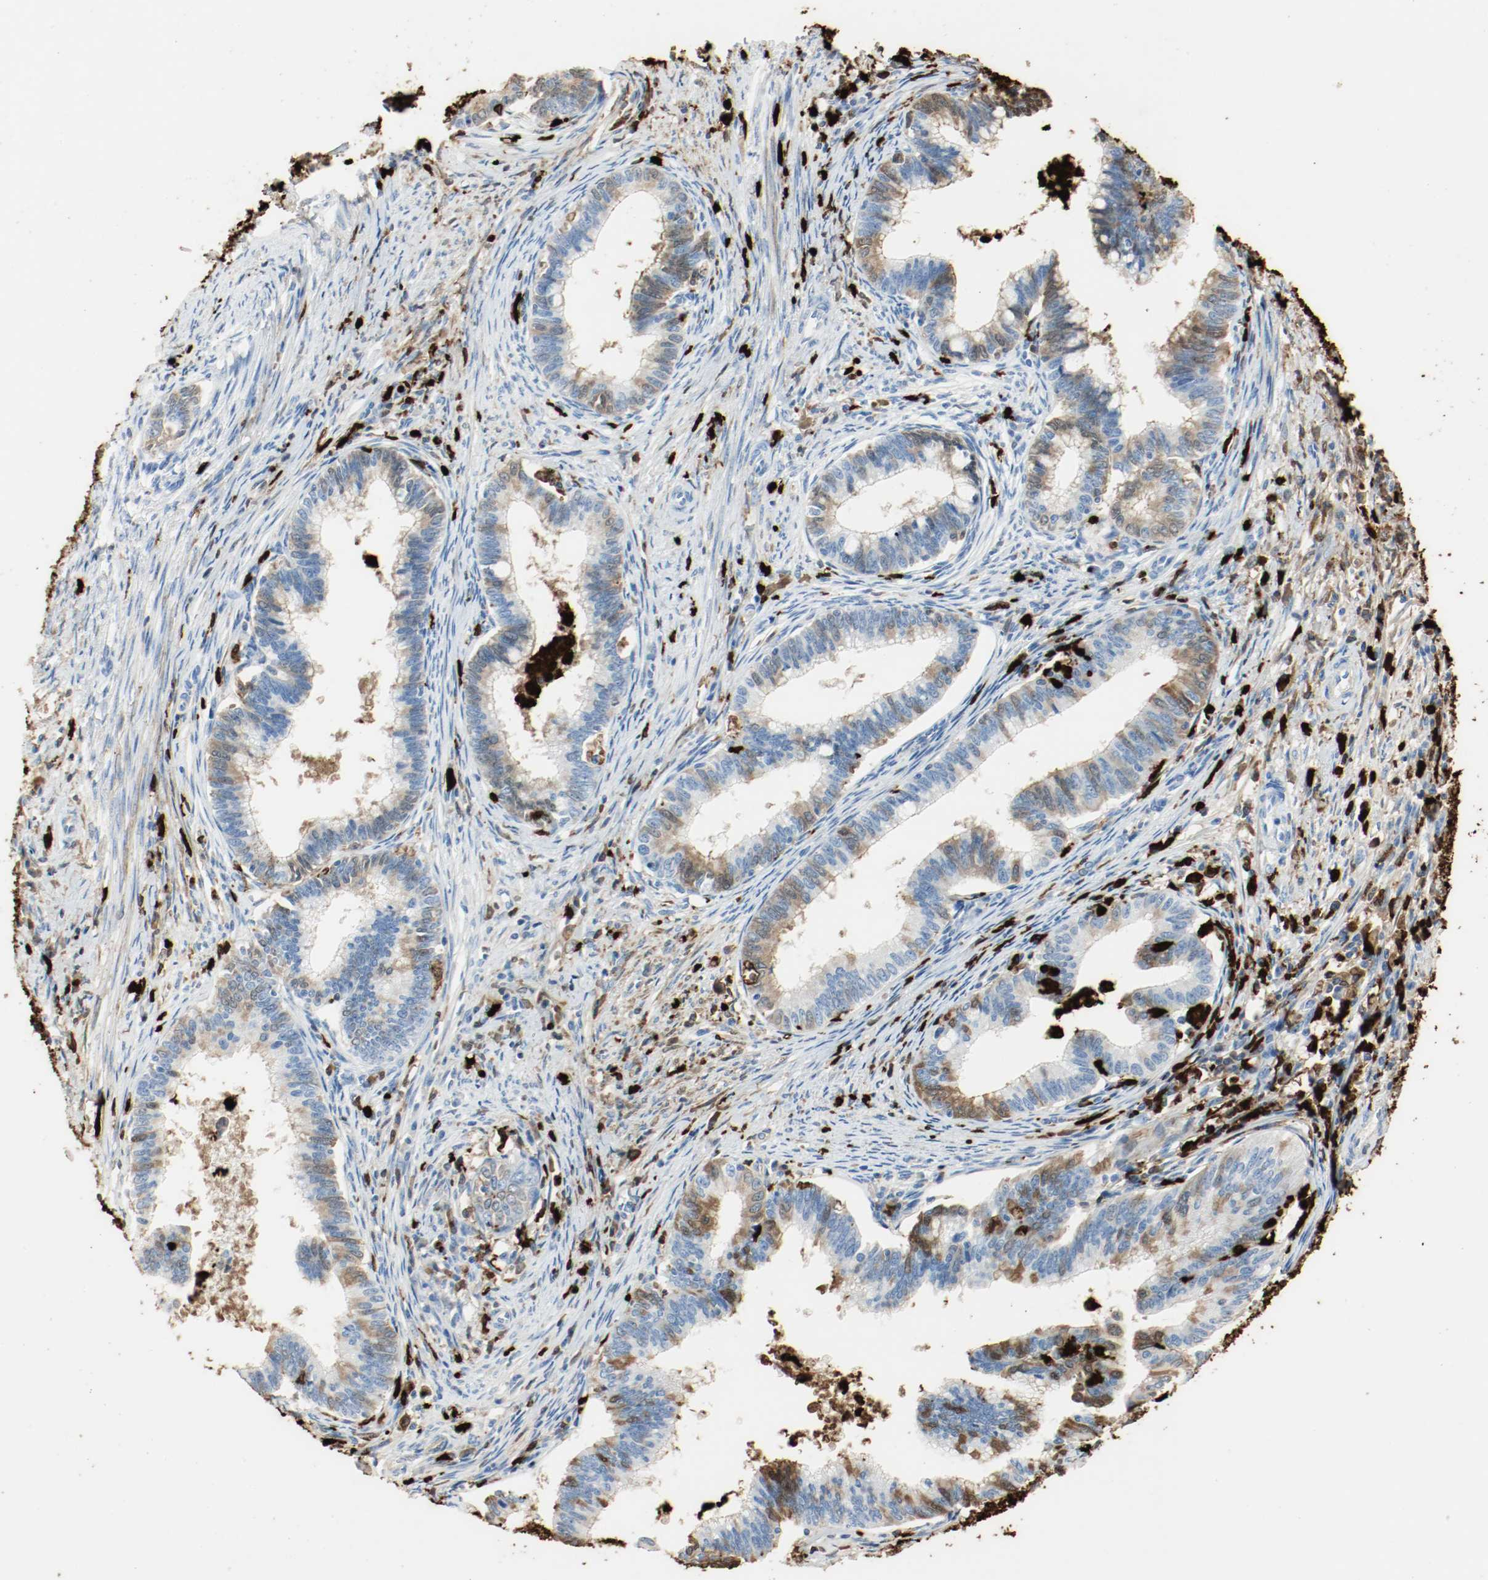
{"staining": {"intensity": "weak", "quantity": "25%-75%", "location": "cytoplasmic/membranous"}, "tissue": "cervical cancer", "cell_type": "Tumor cells", "image_type": "cancer", "snomed": [{"axis": "morphology", "description": "Adenocarcinoma, NOS"}, {"axis": "topography", "description": "Cervix"}], "caption": "Human adenocarcinoma (cervical) stained with a protein marker reveals weak staining in tumor cells.", "gene": "S100A9", "patient": {"sex": "female", "age": 36}}